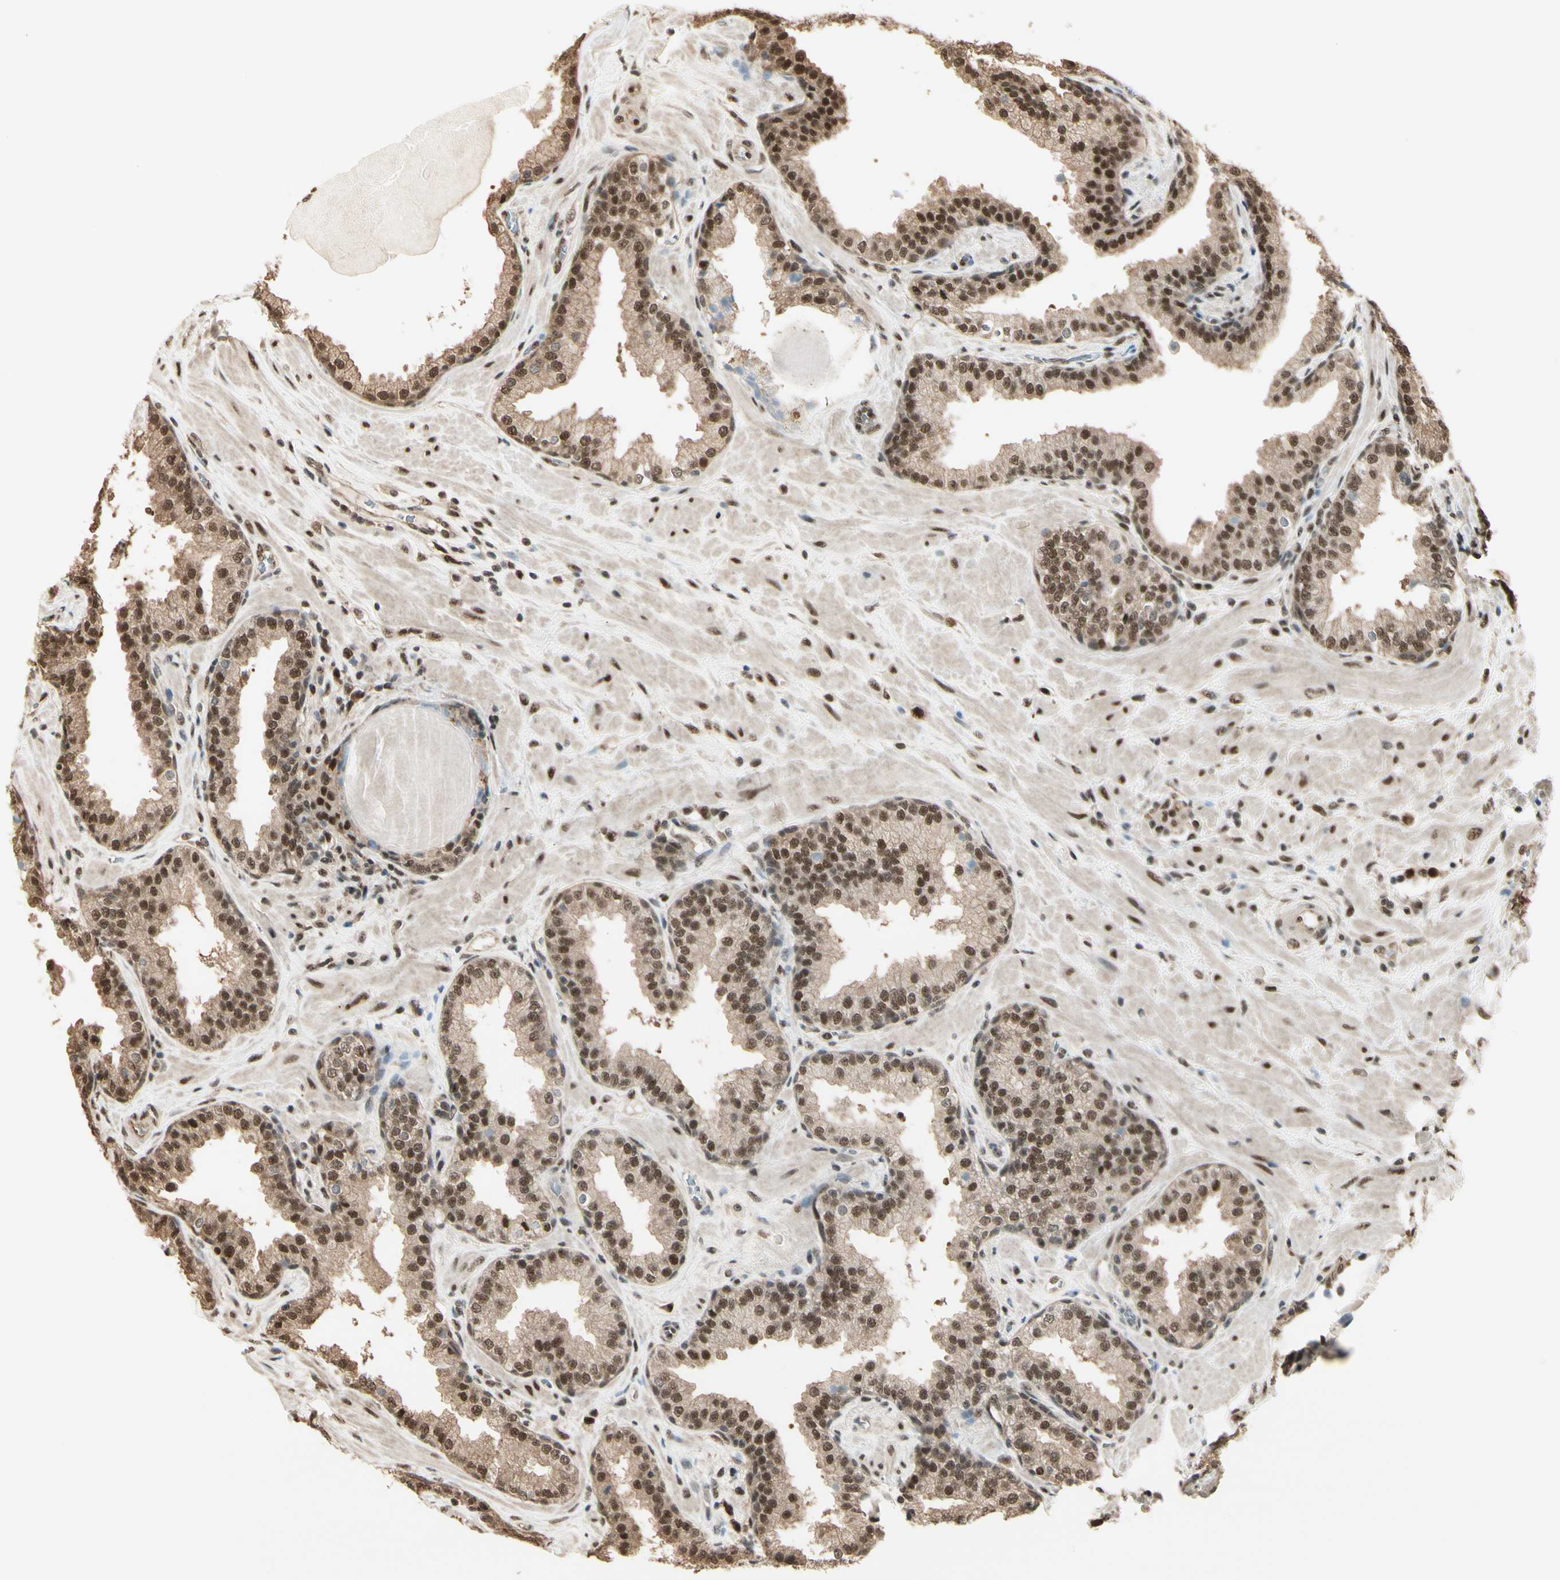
{"staining": {"intensity": "strong", "quantity": ">75%", "location": "cytoplasmic/membranous,nuclear"}, "tissue": "prostate", "cell_type": "Glandular cells", "image_type": "normal", "snomed": [{"axis": "morphology", "description": "Normal tissue, NOS"}, {"axis": "topography", "description": "Prostate"}], "caption": "Normal prostate was stained to show a protein in brown. There is high levels of strong cytoplasmic/membranous,nuclear staining in about >75% of glandular cells. (Stains: DAB (3,3'-diaminobenzidine) in brown, nuclei in blue, Microscopy: brightfield microscopy at high magnification).", "gene": "HSF1", "patient": {"sex": "male", "age": 51}}